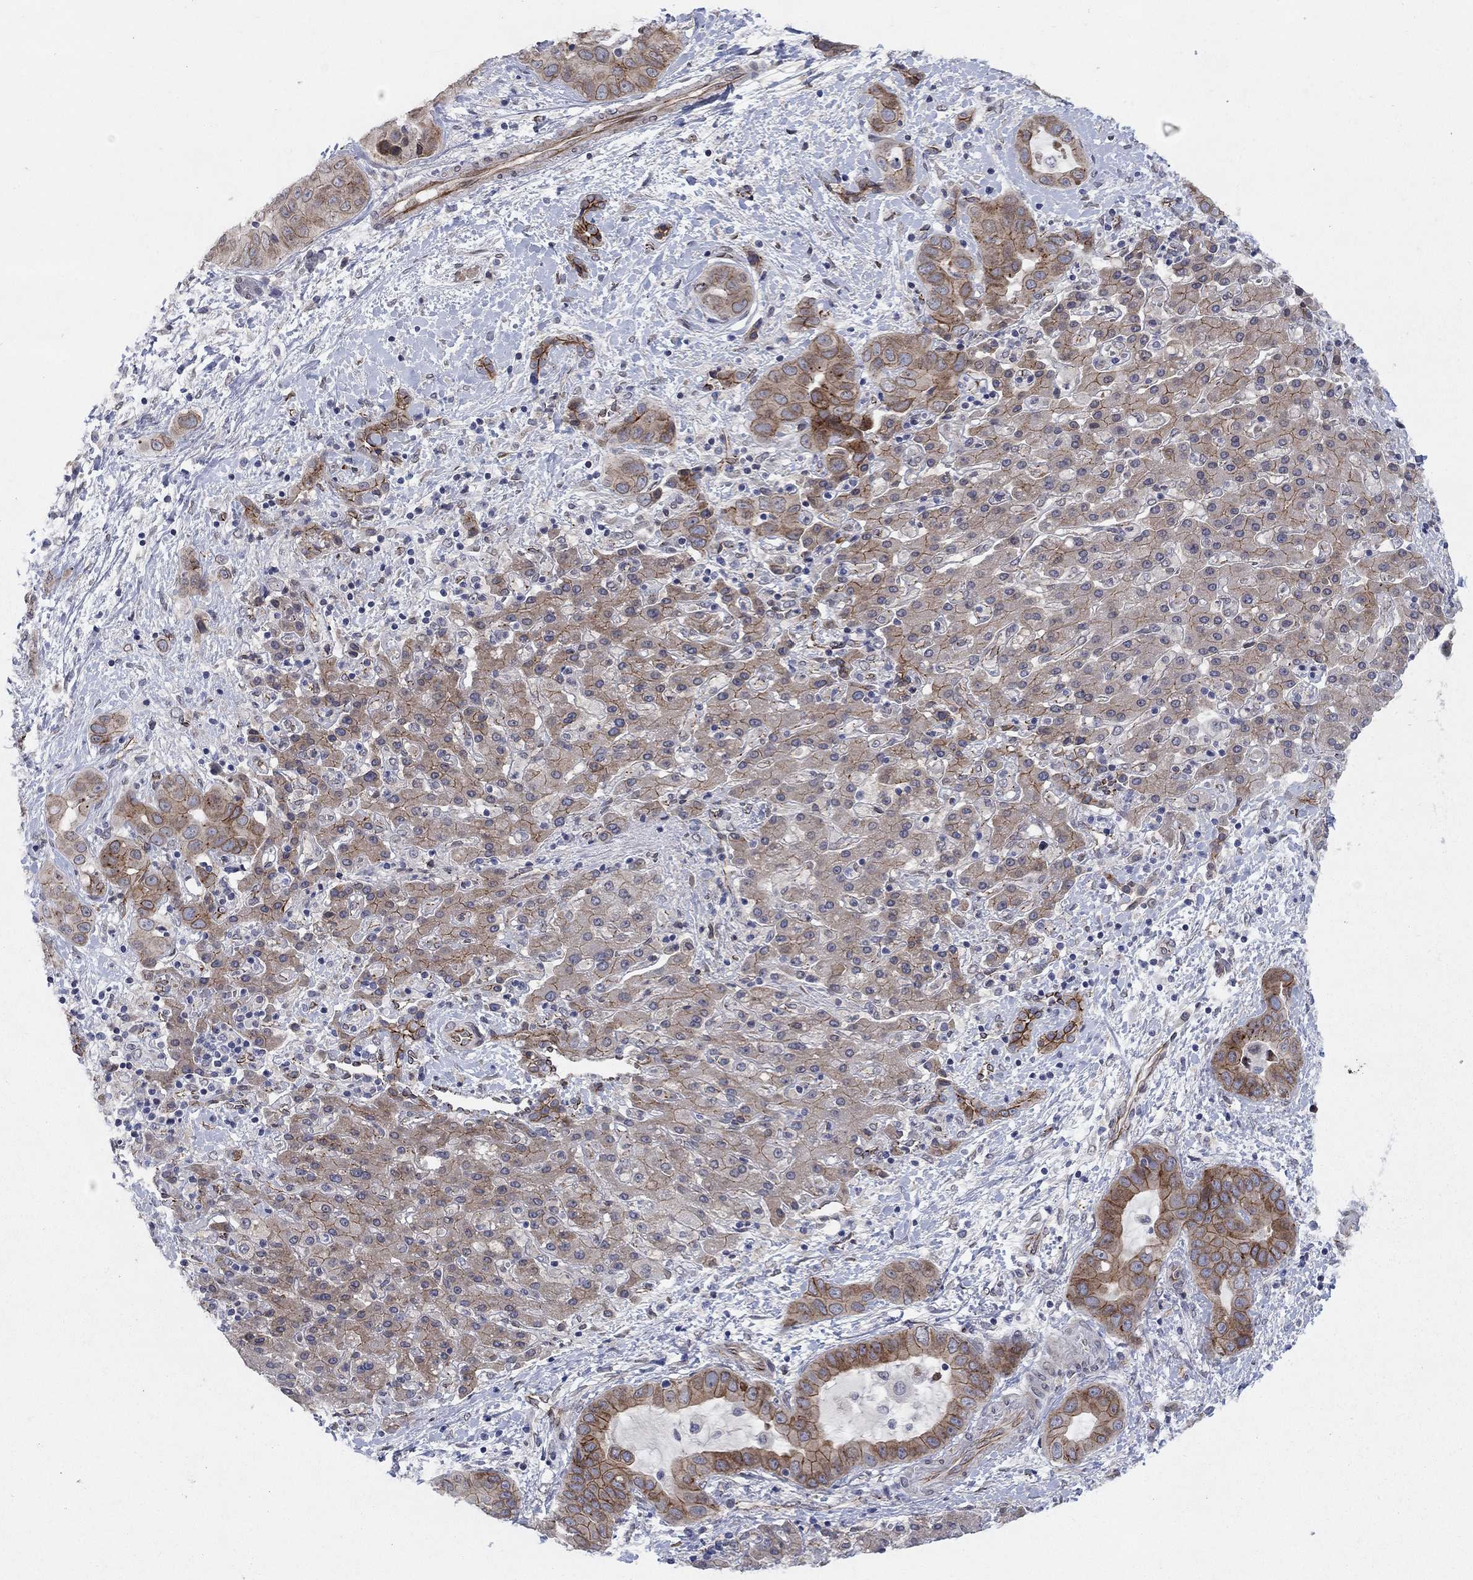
{"staining": {"intensity": "moderate", "quantity": "<25%", "location": "cytoplasmic/membranous"}, "tissue": "liver cancer", "cell_type": "Tumor cells", "image_type": "cancer", "snomed": [{"axis": "morphology", "description": "Cholangiocarcinoma"}, {"axis": "topography", "description": "Liver"}], "caption": "DAB immunohistochemical staining of human liver cancer (cholangiocarcinoma) demonstrates moderate cytoplasmic/membranous protein staining in approximately <25% of tumor cells. (DAB IHC with brightfield microscopy, high magnification).", "gene": "EMC9", "patient": {"sex": "female", "age": 52}}